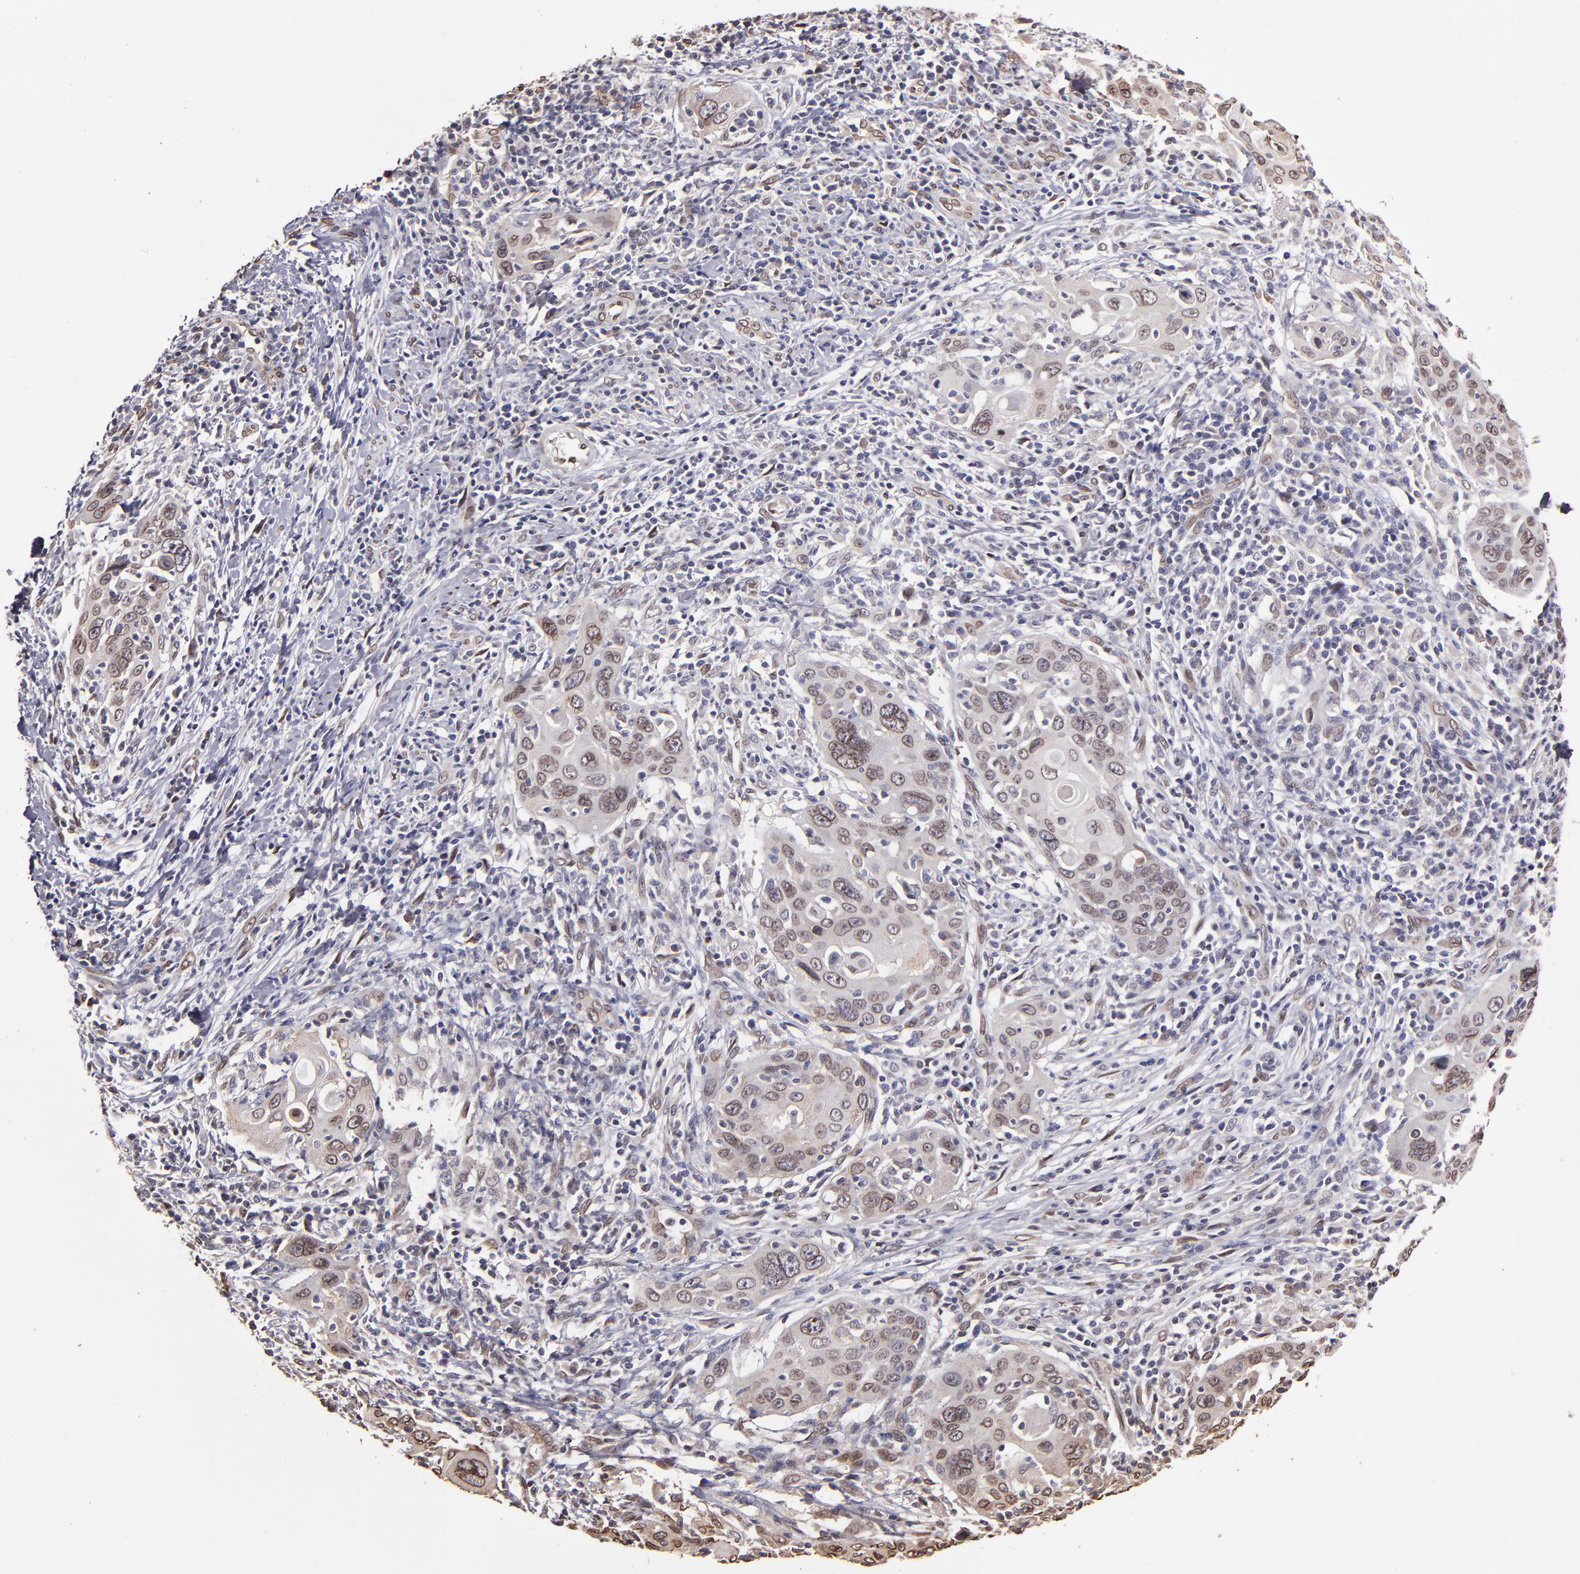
{"staining": {"intensity": "moderate", "quantity": ">75%", "location": "cytoplasmic/membranous,nuclear"}, "tissue": "cervical cancer", "cell_type": "Tumor cells", "image_type": "cancer", "snomed": [{"axis": "morphology", "description": "Squamous cell carcinoma, NOS"}, {"axis": "topography", "description": "Cervix"}], "caption": "Immunohistochemistry (DAB (3,3'-diaminobenzidine)) staining of squamous cell carcinoma (cervical) displays moderate cytoplasmic/membranous and nuclear protein positivity in approximately >75% of tumor cells.", "gene": "PUM3", "patient": {"sex": "female", "age": 54}}